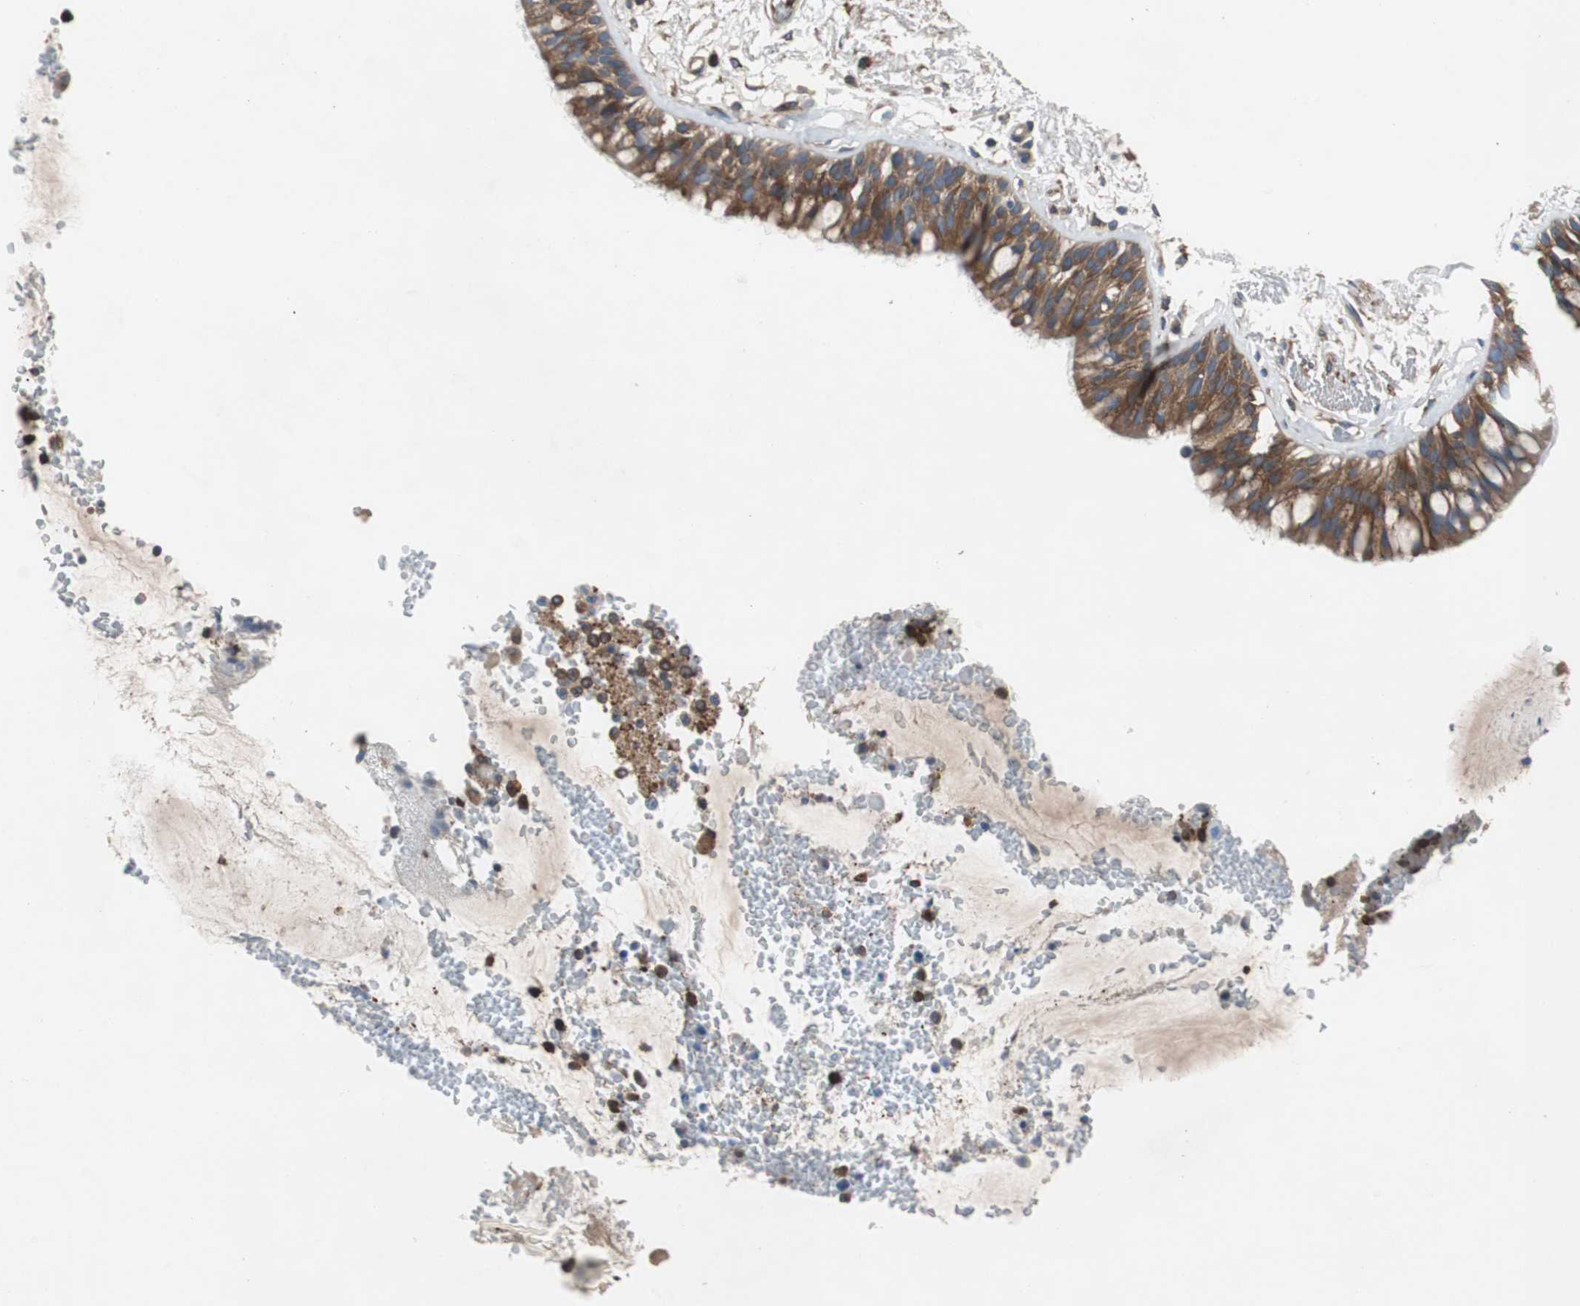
{"staining": {"intensity": "strong", "quantity": ">75%", "location": "cytoplasmic/membranous"}, "tissue": "bronchus", "cell_type": "Respiratory epithelial cells", "image_type": "normal", "snomed": [{"axis": "morphology", "description": "Normal tissue, NOS"}, {"axis": "topography", "description": "Bronchus"}], "caption": "Protein expression analysis of normal bronchus reveals strong cytoplasmic/membranous staining in approximately >75% of respiratory epithelial cells. The staining was performed using DAB to visualize the protein expression in brown, while the nuclei were stained in blue with hematoxylin (Magnification: 20x).", "gene": "GYS1", "patient": {"sex": "male", "age": 66}}